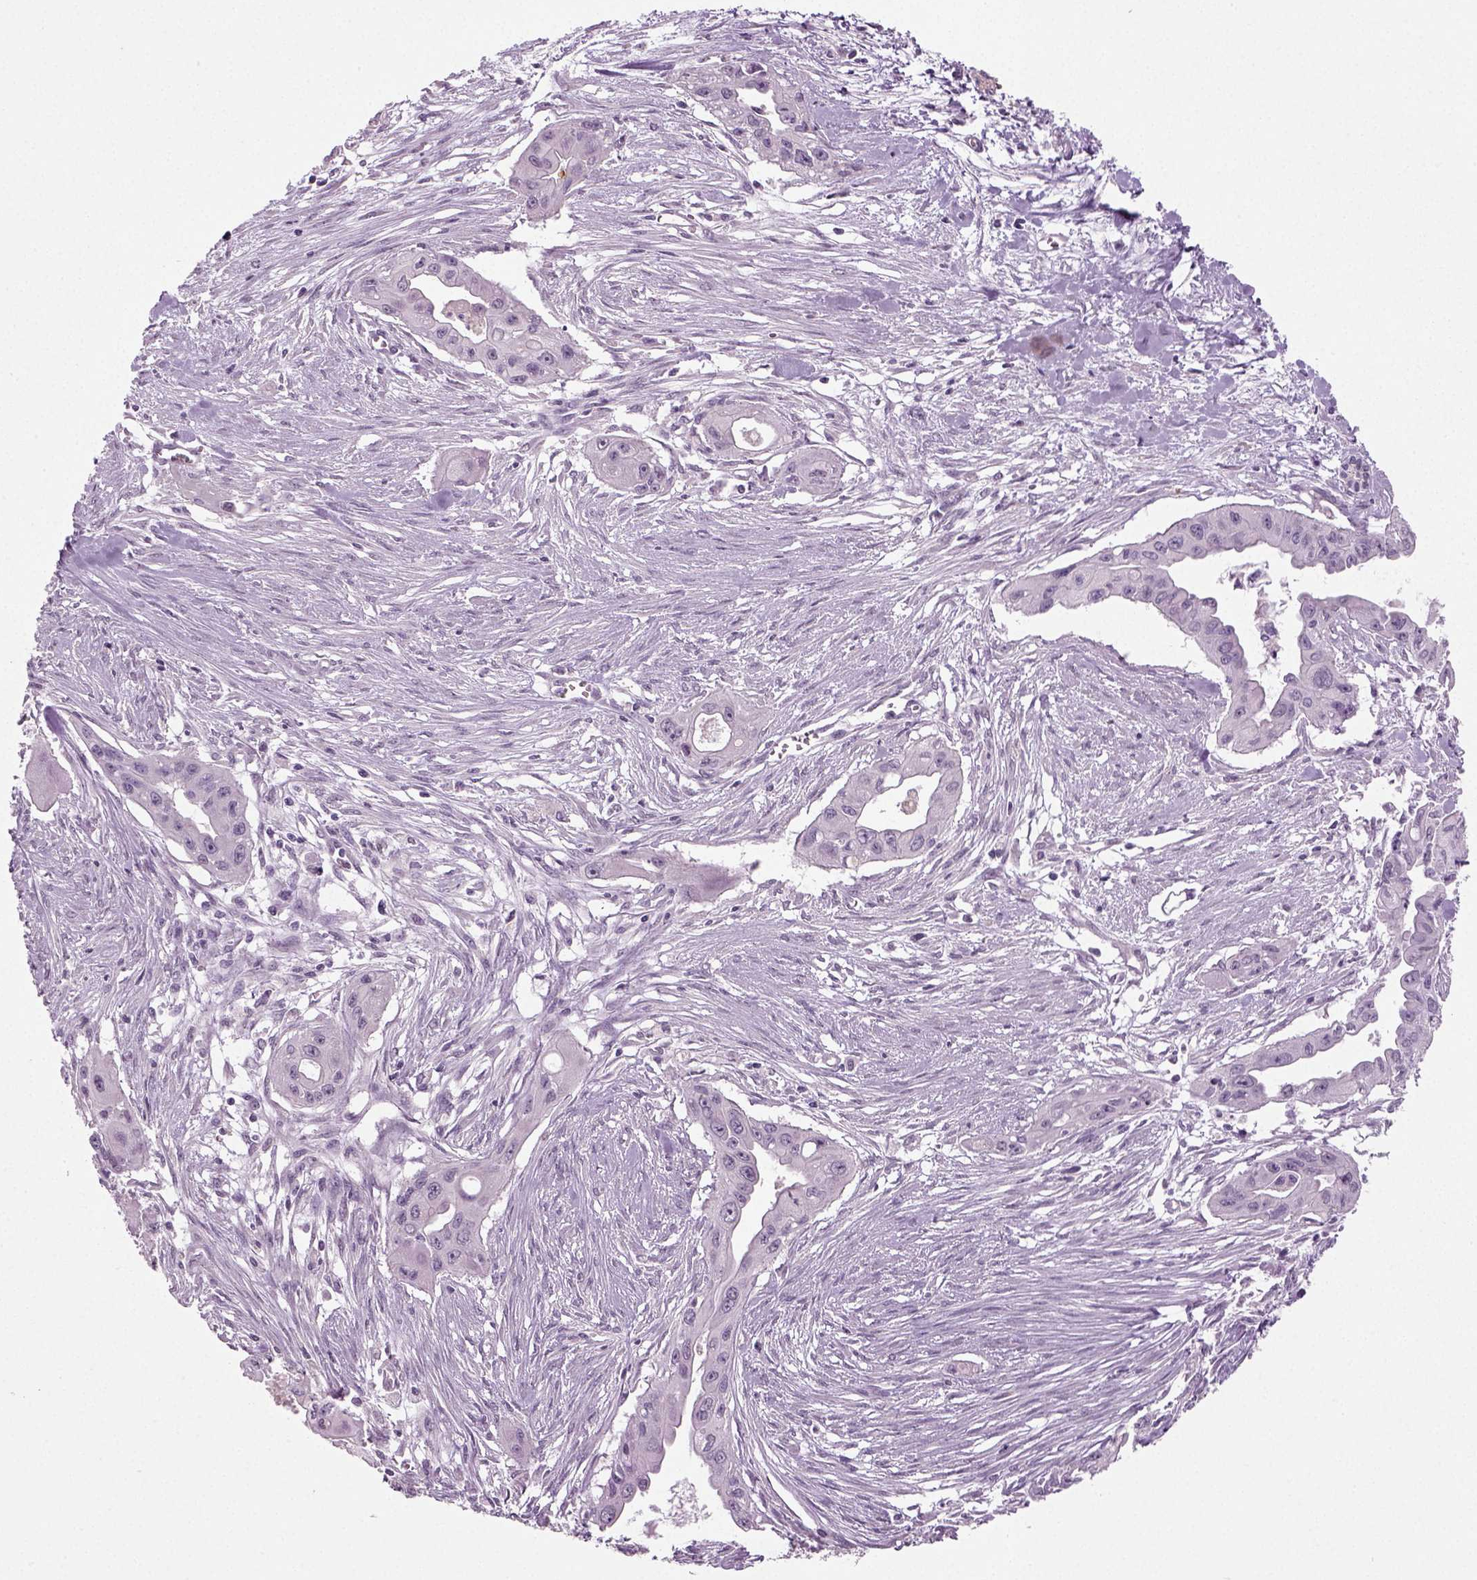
{"staining": {"intensity": "negative", "quantity": "none", "location": "none"}, "tissue": "pancreatic cancer", "cell_type": "Tumor cells", "image_type": "cancer", "snomed": [{"axis": "morphology", "description": "Adenocarcinoma, NOS"}, {"axis": "topography", "description": "Pancreas"}], "caption": "An IHC histopathology image of pancreatic adenocarcinoma is shown. There is no staining in tumor cells of pancreatic adenocarcinoma.", "gene": "SYNGAP1", "patient": {"sex": "male", "age": 60}}